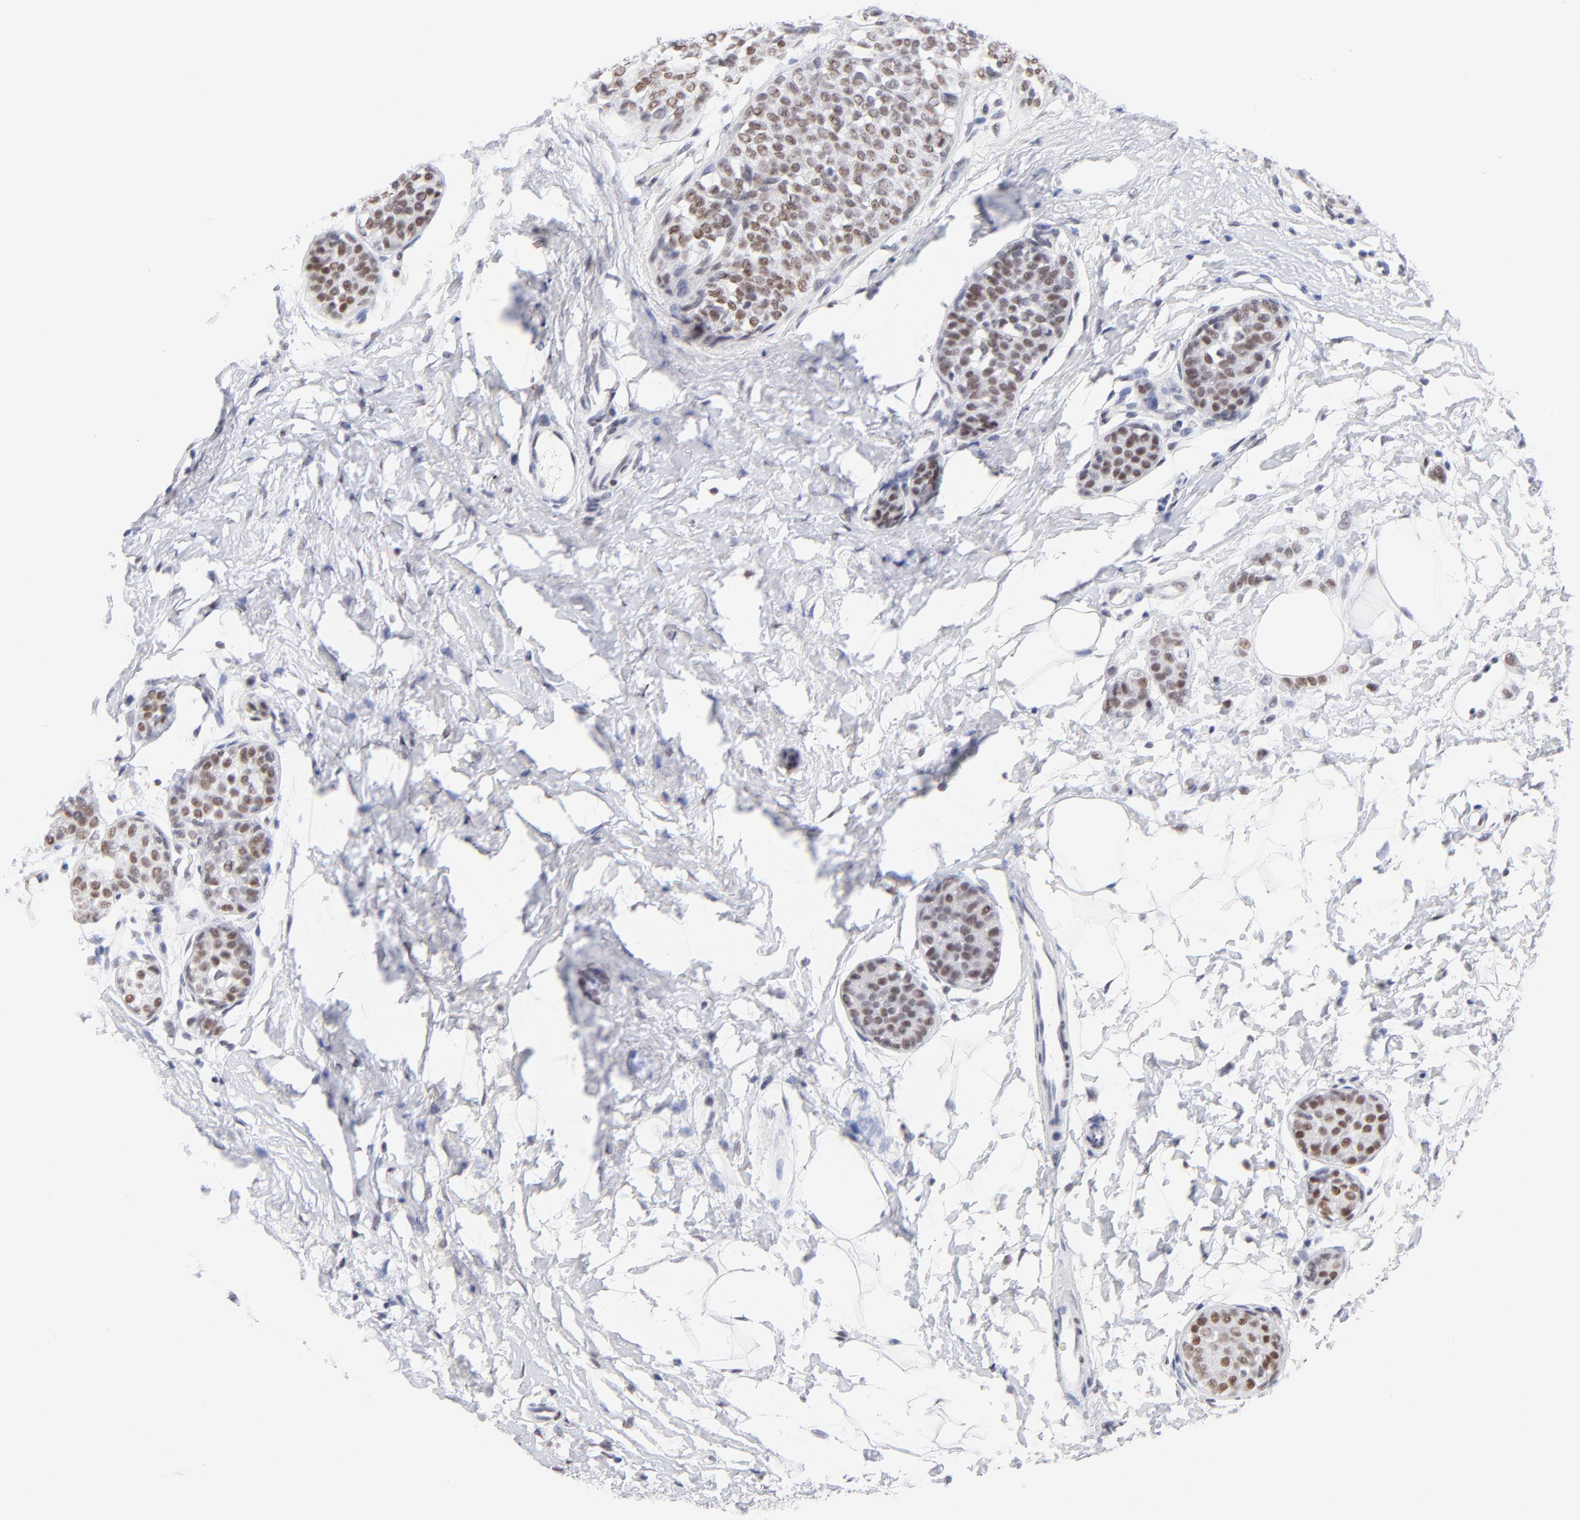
{"staining": {"intensity": "moderate", "quantity": ">75%", "location": "nuclear"}, "tissue": "breast cancer", "cell_type": "Tumor cells", "image_type": "cancer", "snomed": [{"axis": "morphology", "description": "Lobular carcinoma, in situ"}, {"axis": "morphology", "description": "Lobular carcinoma"}, {"axis": "topography", "description": "Breast"}], "caption": "High-magnification brightfield microscopy of breast cancer (lobular carcinoma in situ) stained with DAB (3,3'-diaminobenzidine) (brown) and counterstained with hematoxylin (blue). tumor cells exhibit moderate nuclear staining is seen in about>75% of cells.", "gene": "ZNF74", "patient": {"sex": "female", "age": 41}}